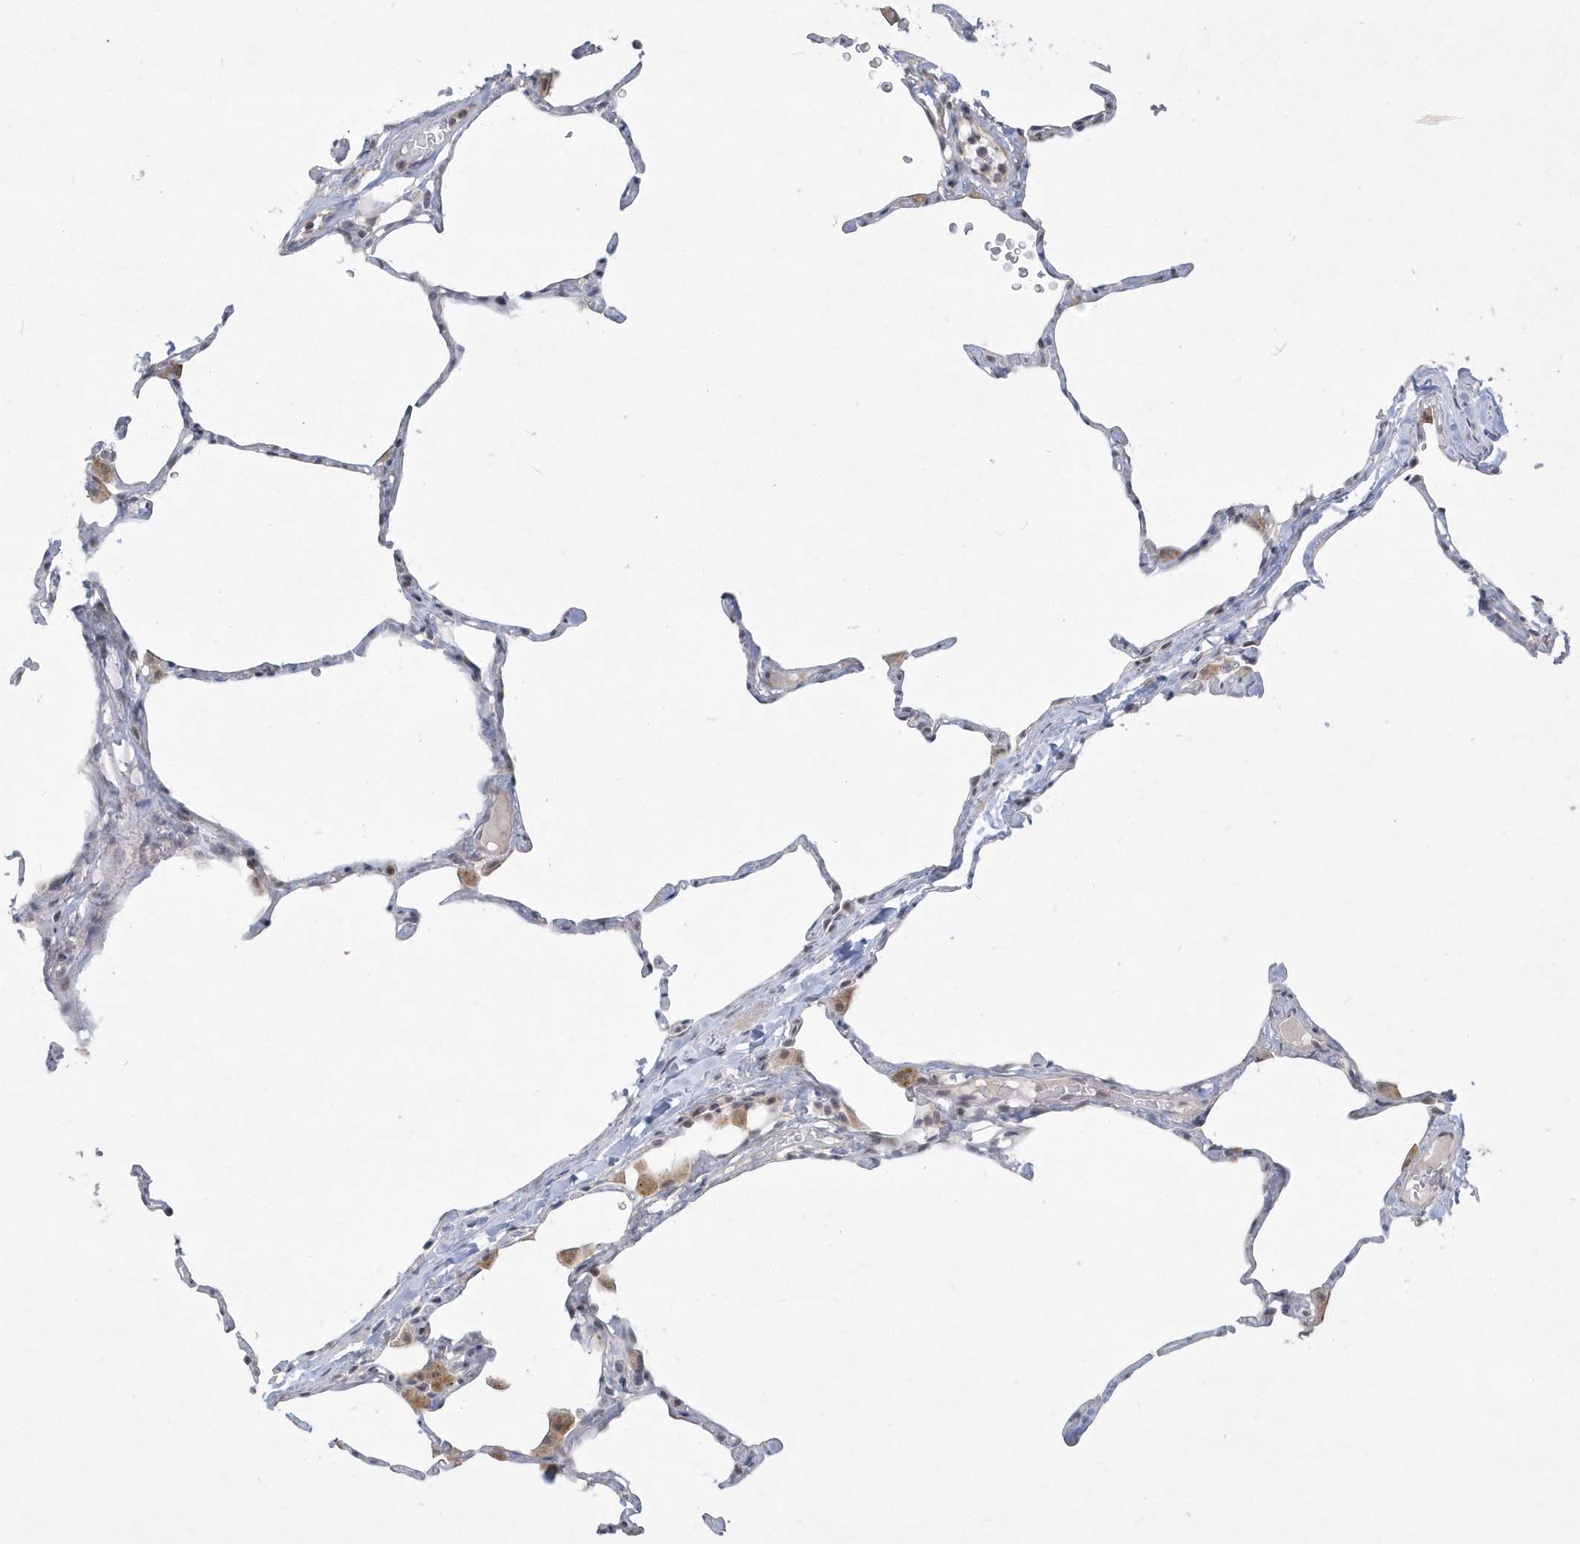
{"staining": {"intensity": "weak", "quantity": "<25%", "location": "cytoplasmic/membranous"}, "tissue": "lung", "cell_type": "Alveolar cells", "image_type": "normal", "snomed": [{"axis": "morphology", "description": "Normal tissue, NOS"}, {"axis": "topography", "description": "Lung"}], "caption": "Alveolar cells are negative for brown protein staining in normal lung. (DAB (3,3'-diaminobenzidine) immunohistochemistry, high magnification).", "gene": "TSPEAR", "patient": {"sex": "male", "age": 65}}